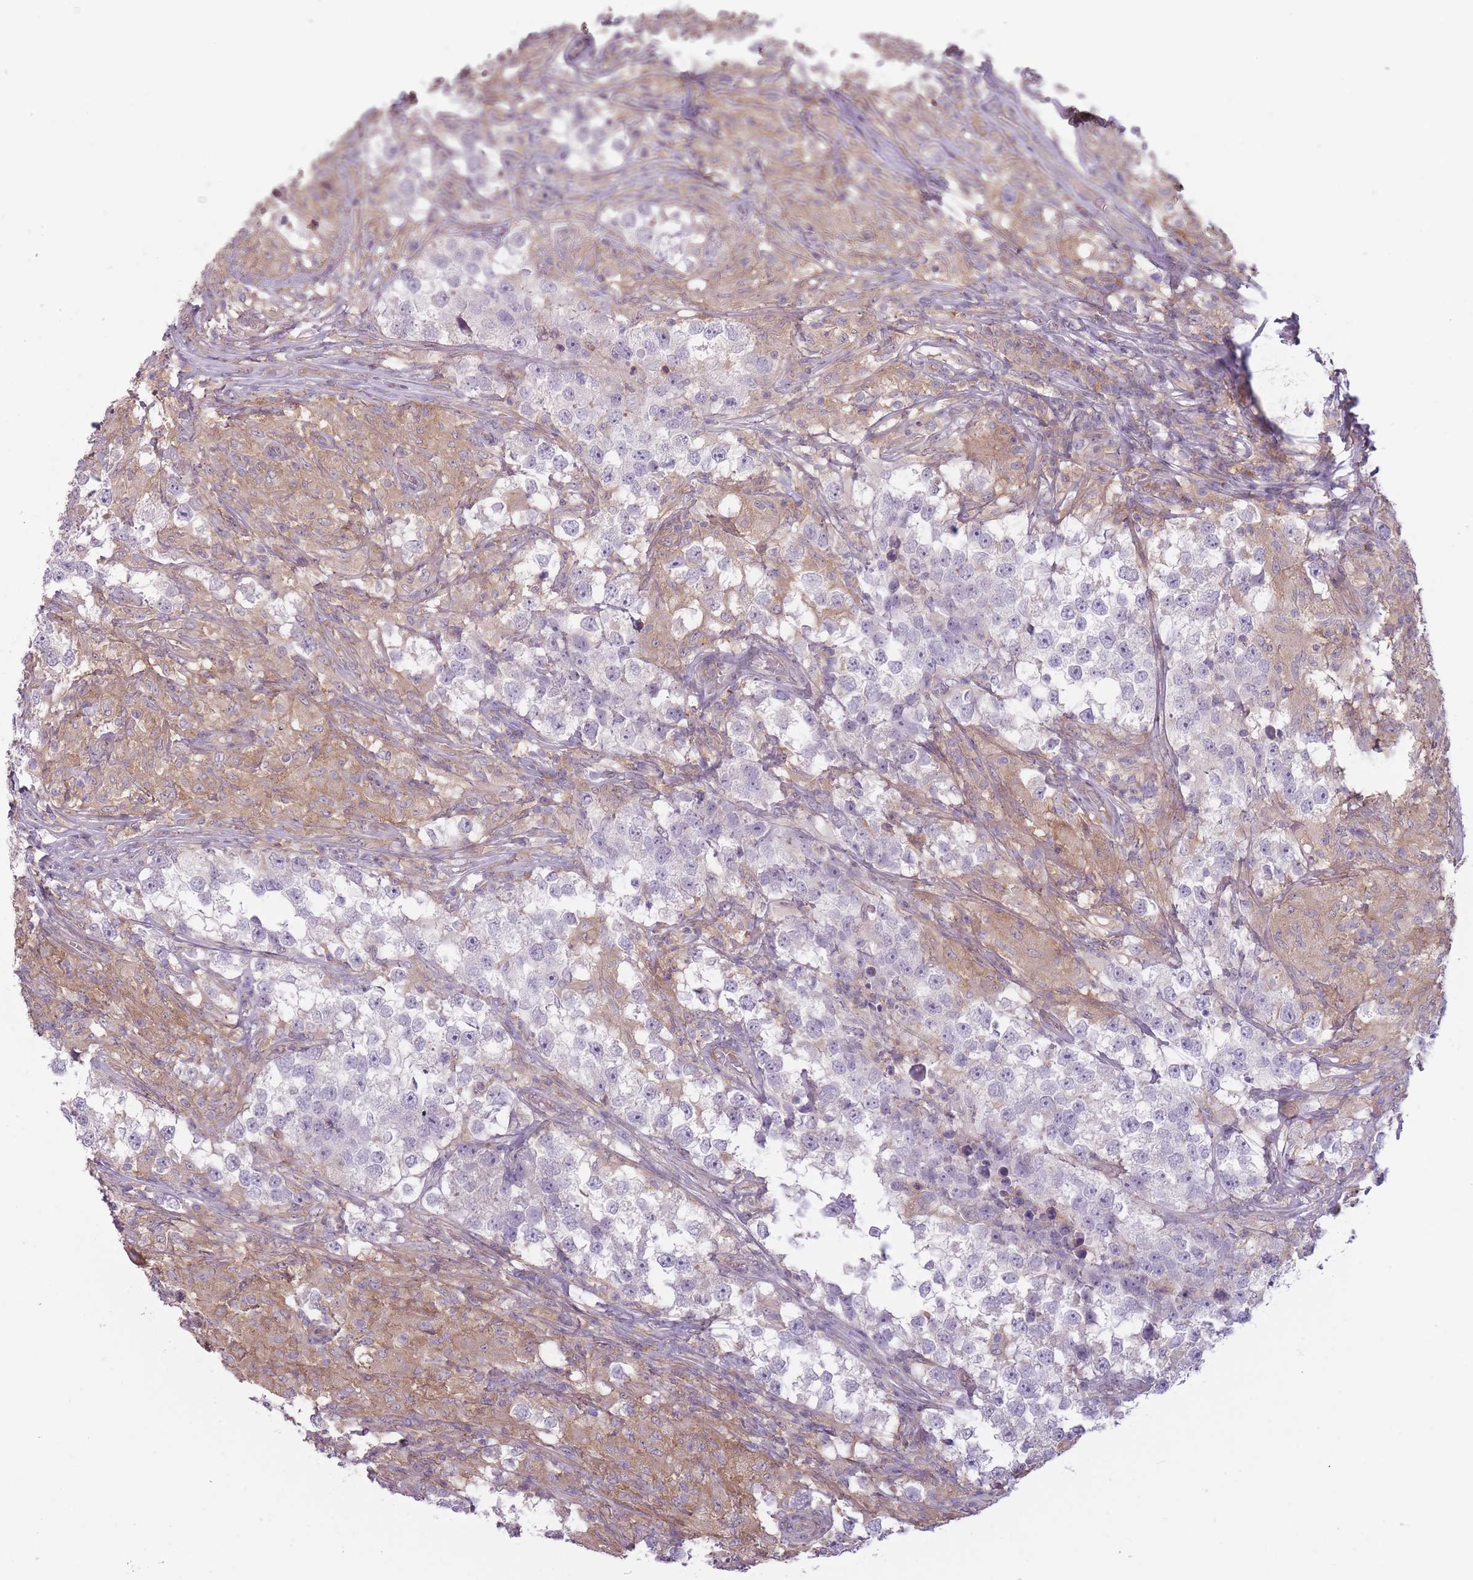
{"staining": {"intensity": "negative", "quantity": "none", "location": "none"}, "tissue": "testis cancer", "cell_type": "Tumor cells", "image_type": "cancer", "snomed": [{"axis": "morphology", "description": "Seminoma, NOS"}, {"axis": "topography", "description": "Testis"}], "caption": "Image shows no significant protein positivity in tumor cells of testis cancer (seminoma).", "gene": "TET3", "patient": {"sex": "male", "age": 46}}